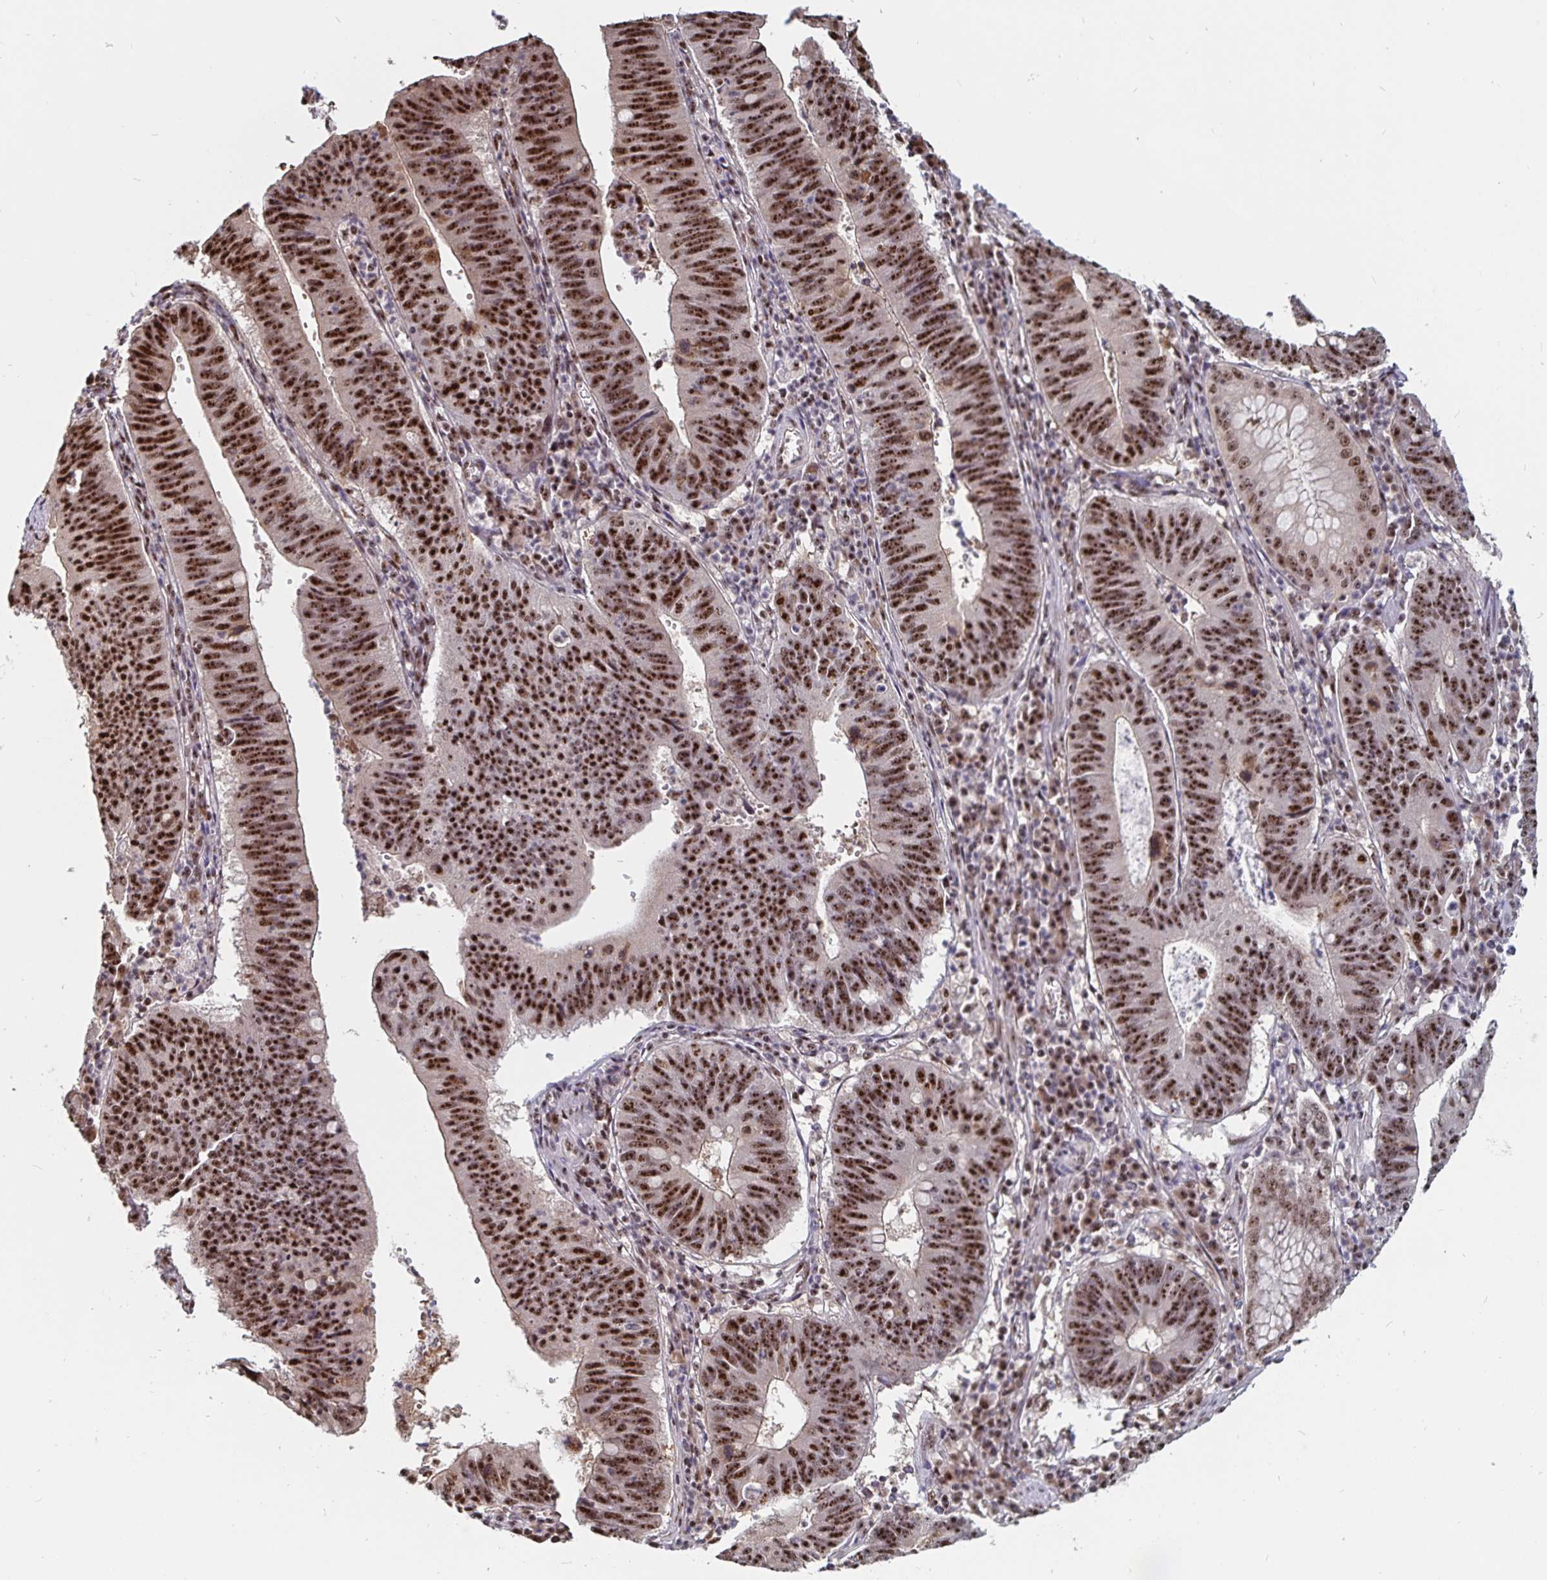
{"staining": {"intensity": "strong", "quantity": ">75%", "location": "nuclear"}, "tissue": "stomach cancer", "cell_type": "Tumor cells", "image_type": "cancer", "snomed": [{"axis": "morphology", "description": "Adenocarcinoma, NOS"}, {"axis": "topography", "description": "Stomach"}], "caption": "DAB immunohistochemical staining of human stomach adenocarcinoma displays strong nuclear protein expression in approximately >75% of tumor cells.", "gene": "LAS1L", "patient": {"sex": "male", "age": 59}}